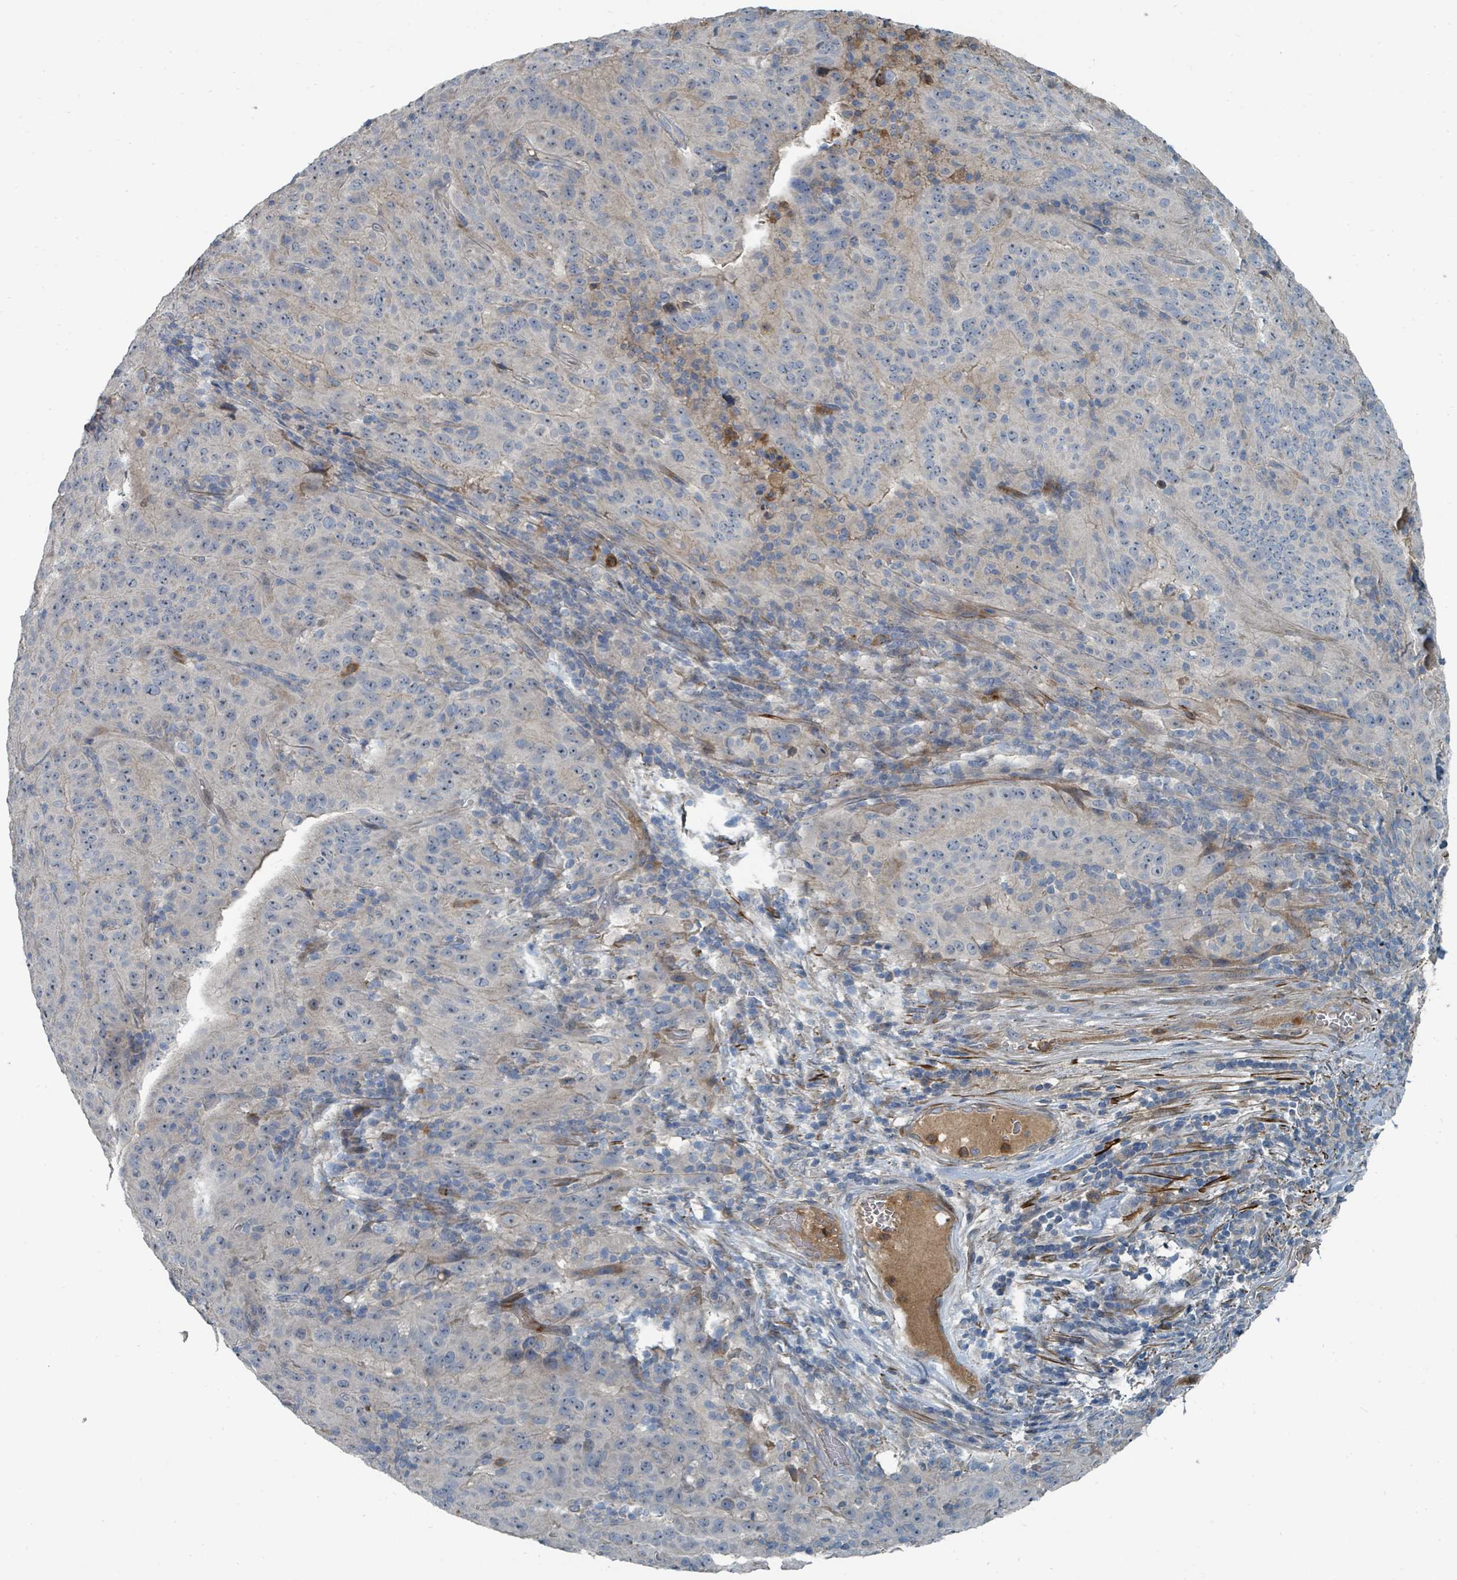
{"staining": {"intensity": "negative", "quantity": "none", "location": "none"}, "tissue": "pancreatic cancer", "cell_type": "Tumor cells", "image_type": "cancer", "snomed": [{"axis": "morphology", "description": "Adenocarcinoma, NOS"}, {"axis": "topography", "description": "Pancreas"}], "caption": "This is an IHC histopathology image of human pancreatic cancer. There is no positivity in tumor cells.", "gene": "SLC44A5", "patient": {"sex": "male", "age": 63}}